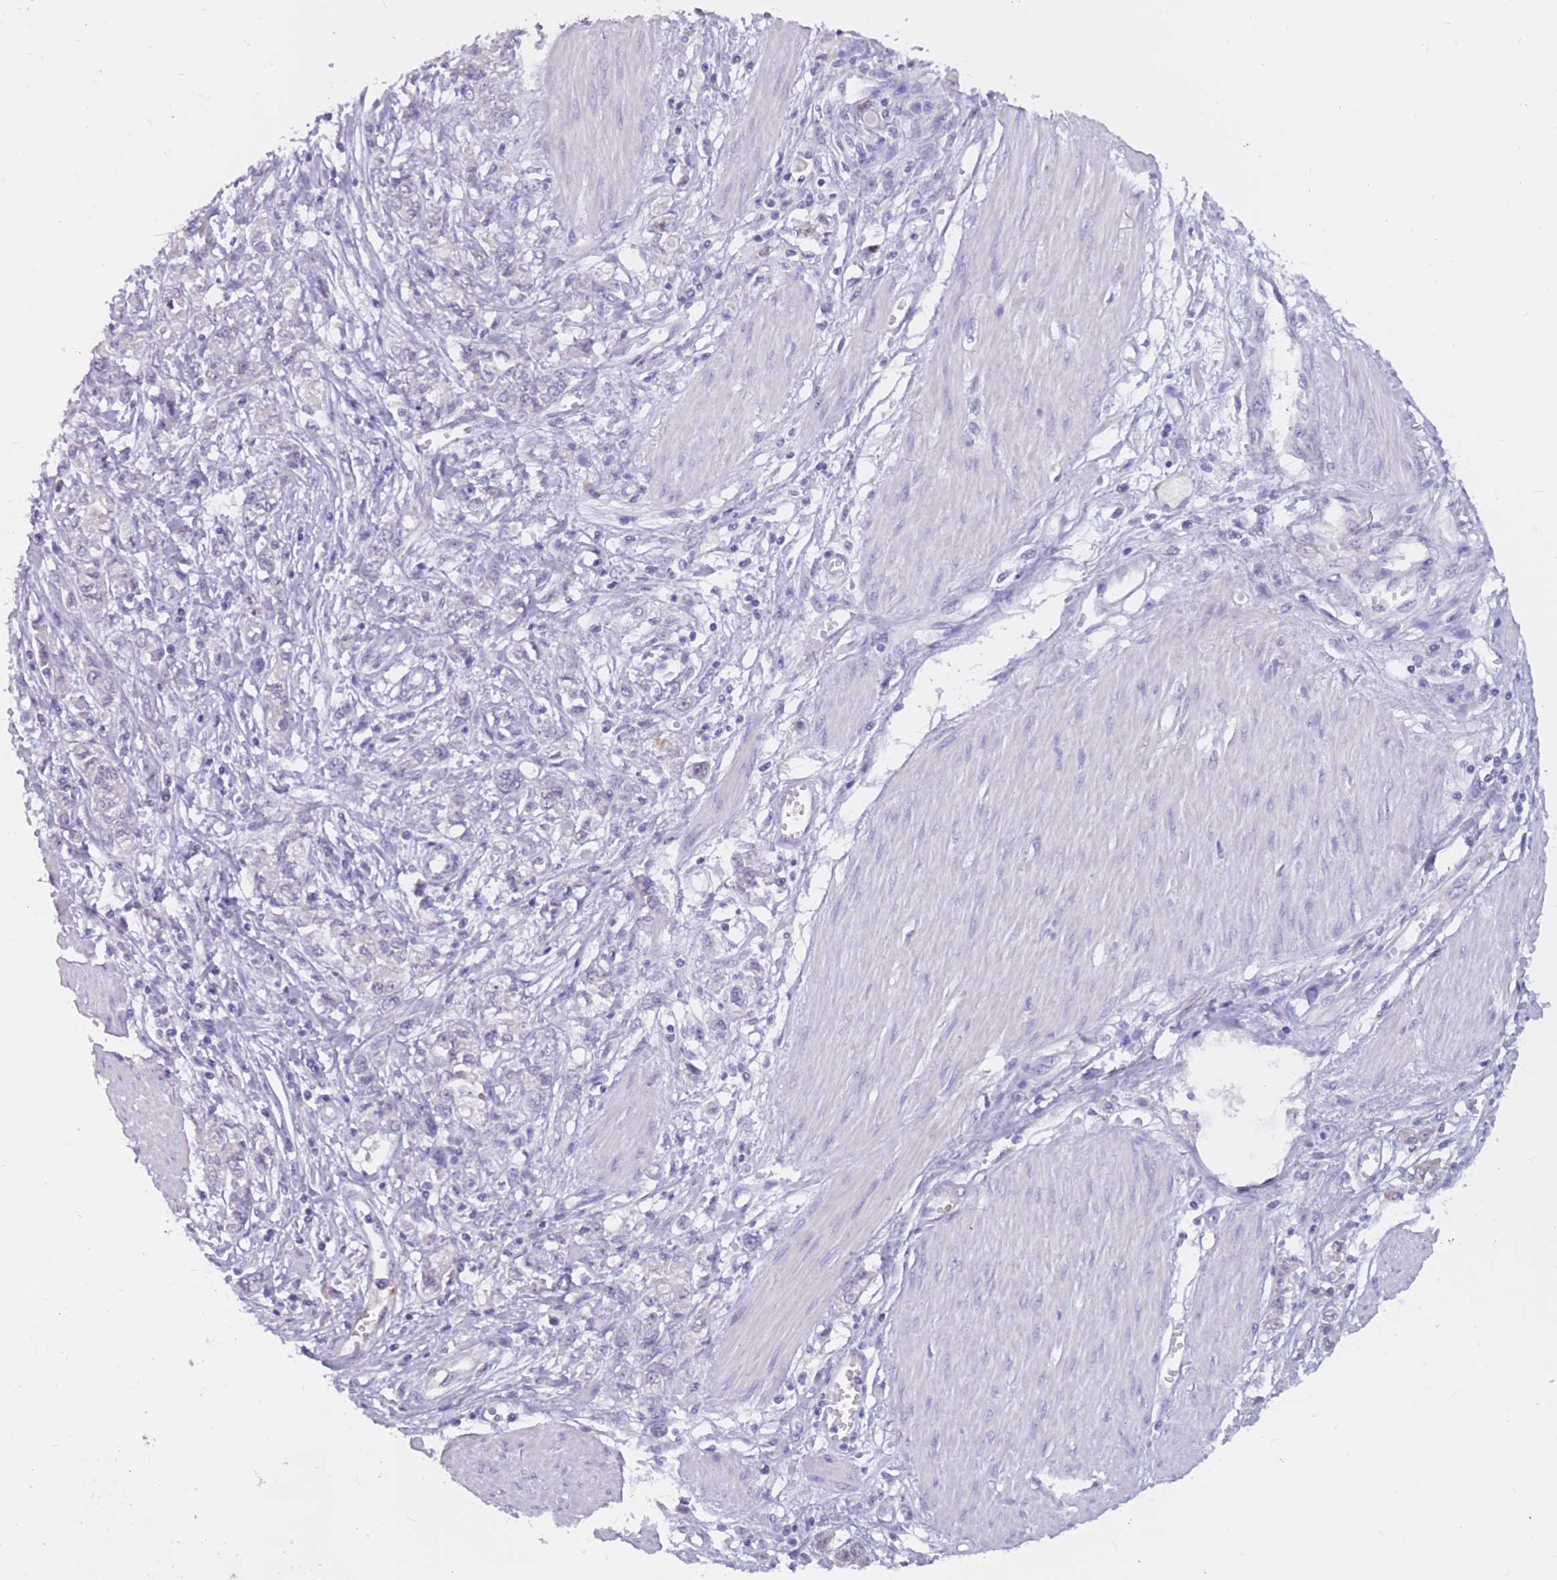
{"staining": {"intensity": "negative", "quantity": "none", "location": "none"}, "tissue": "stomach cancer", "cell_type": "Tumor cells", "image_type": "cancer", "snomed": [{"axis": "morphology", "description": "Adenocarcinoma, NOS"}, {"axis": "topography", "description": "Stomach"}], "caption": "High magnification brightfield microscopy of stomach cancer (adenocarcinoma) stained with DAB (3,3'-diaminobenzidine) (brown) and counterstained with hematoxylin (blue): tumor cells show no significant positivity.", "gene": "BOP1", "patient": {"sex": "female", "age": 76}}